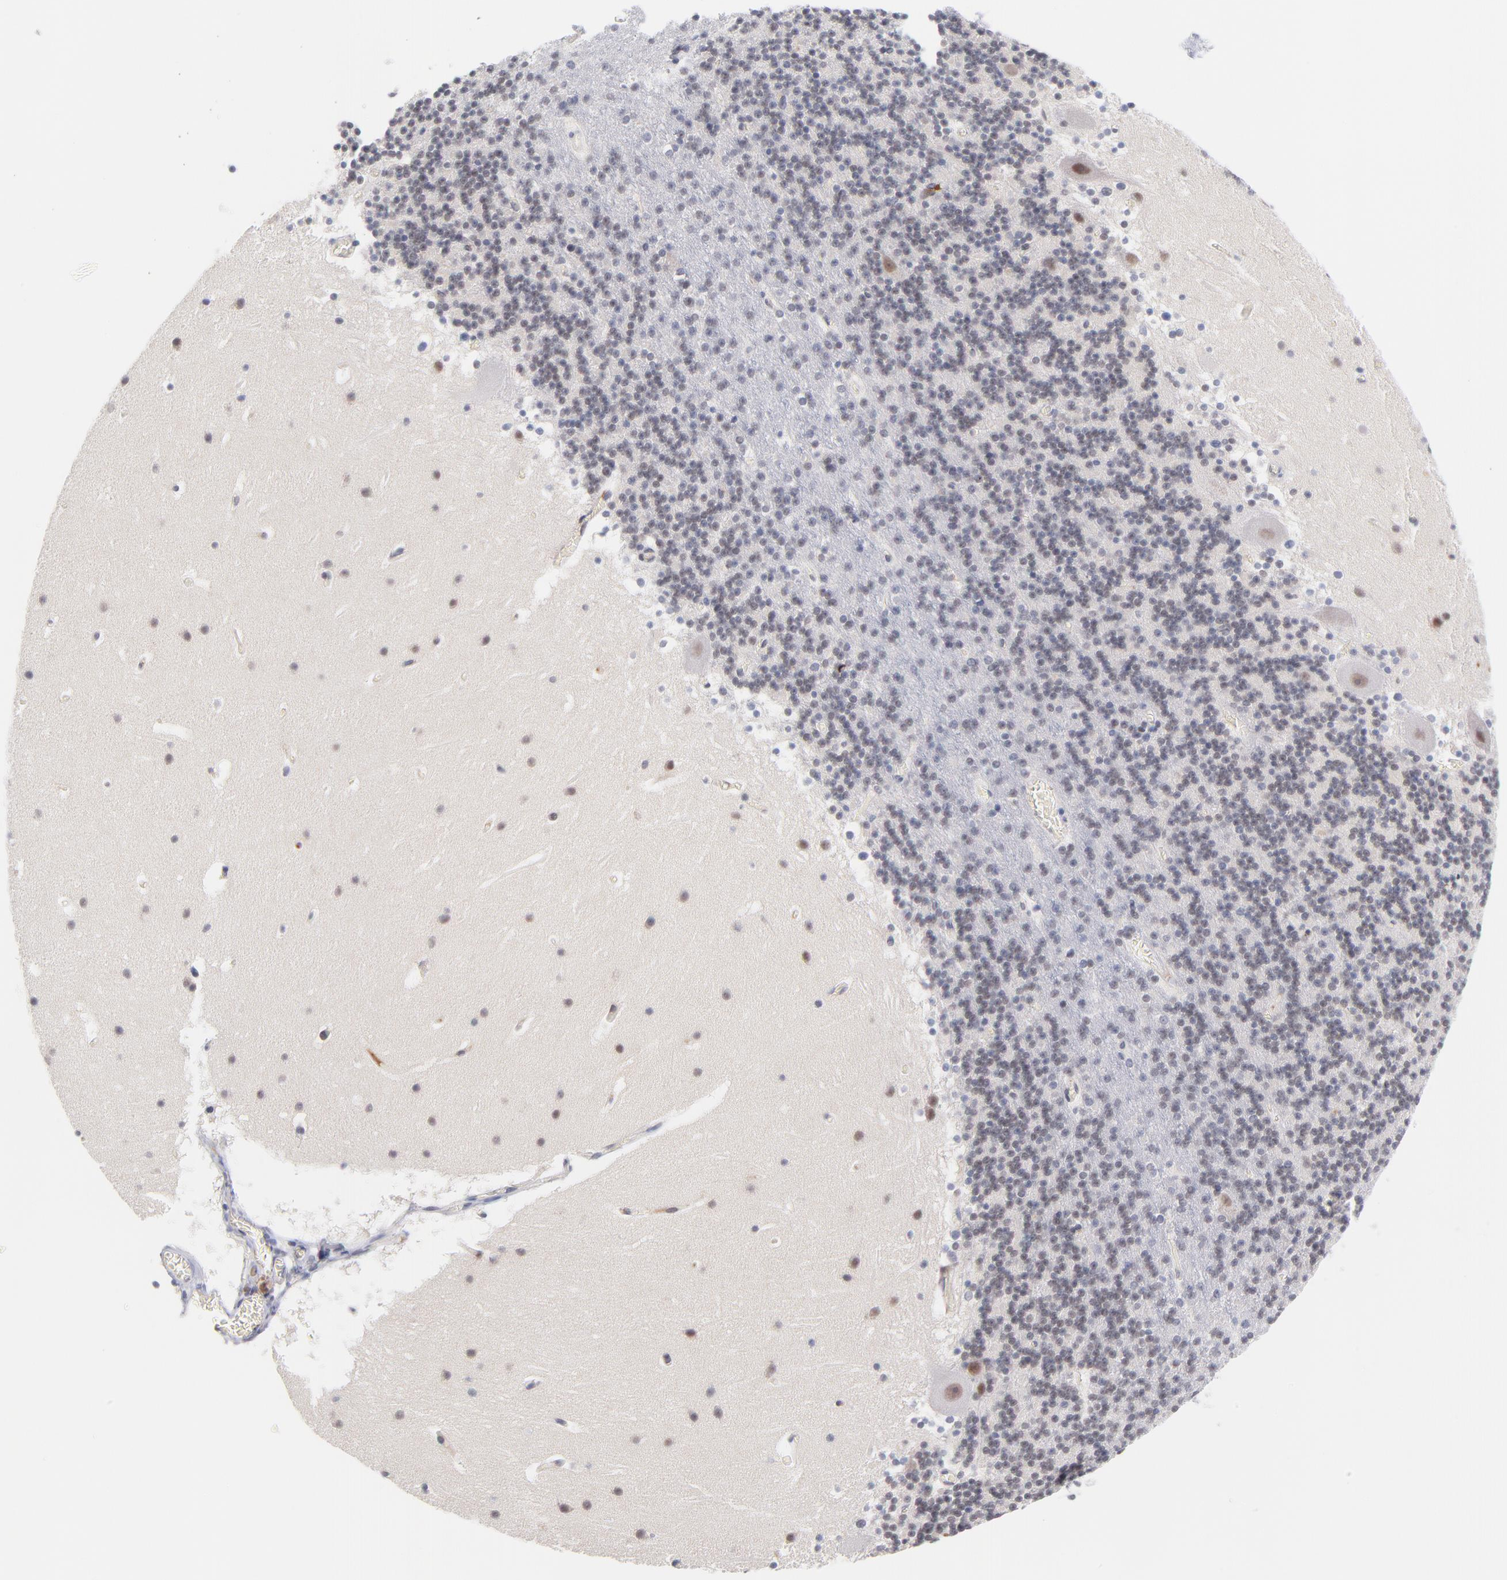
{"staining": {"intensity": "negative", "quantity": "none", "location": "none"}, "tissue": "cerebellum", "cell_type": "Cells in granular layer", "image_type": "normal", "snomed": [{"axis": "morphology", "description": "Normal tissue, NOS"}, {"axis": "topography", "description": "Cerebellum"}], "caption": "High magnification brightfield microscopy of normal cerebellum stained with DAB (3,3'-diaminobenzidine) (brown) and counterstained with hematoxylin (blue): cells in granular layer show no significant positivity. Nuclei are stained in blue.", "gene": "WSB1", "patient": {"sex": "male", "age": 45}}